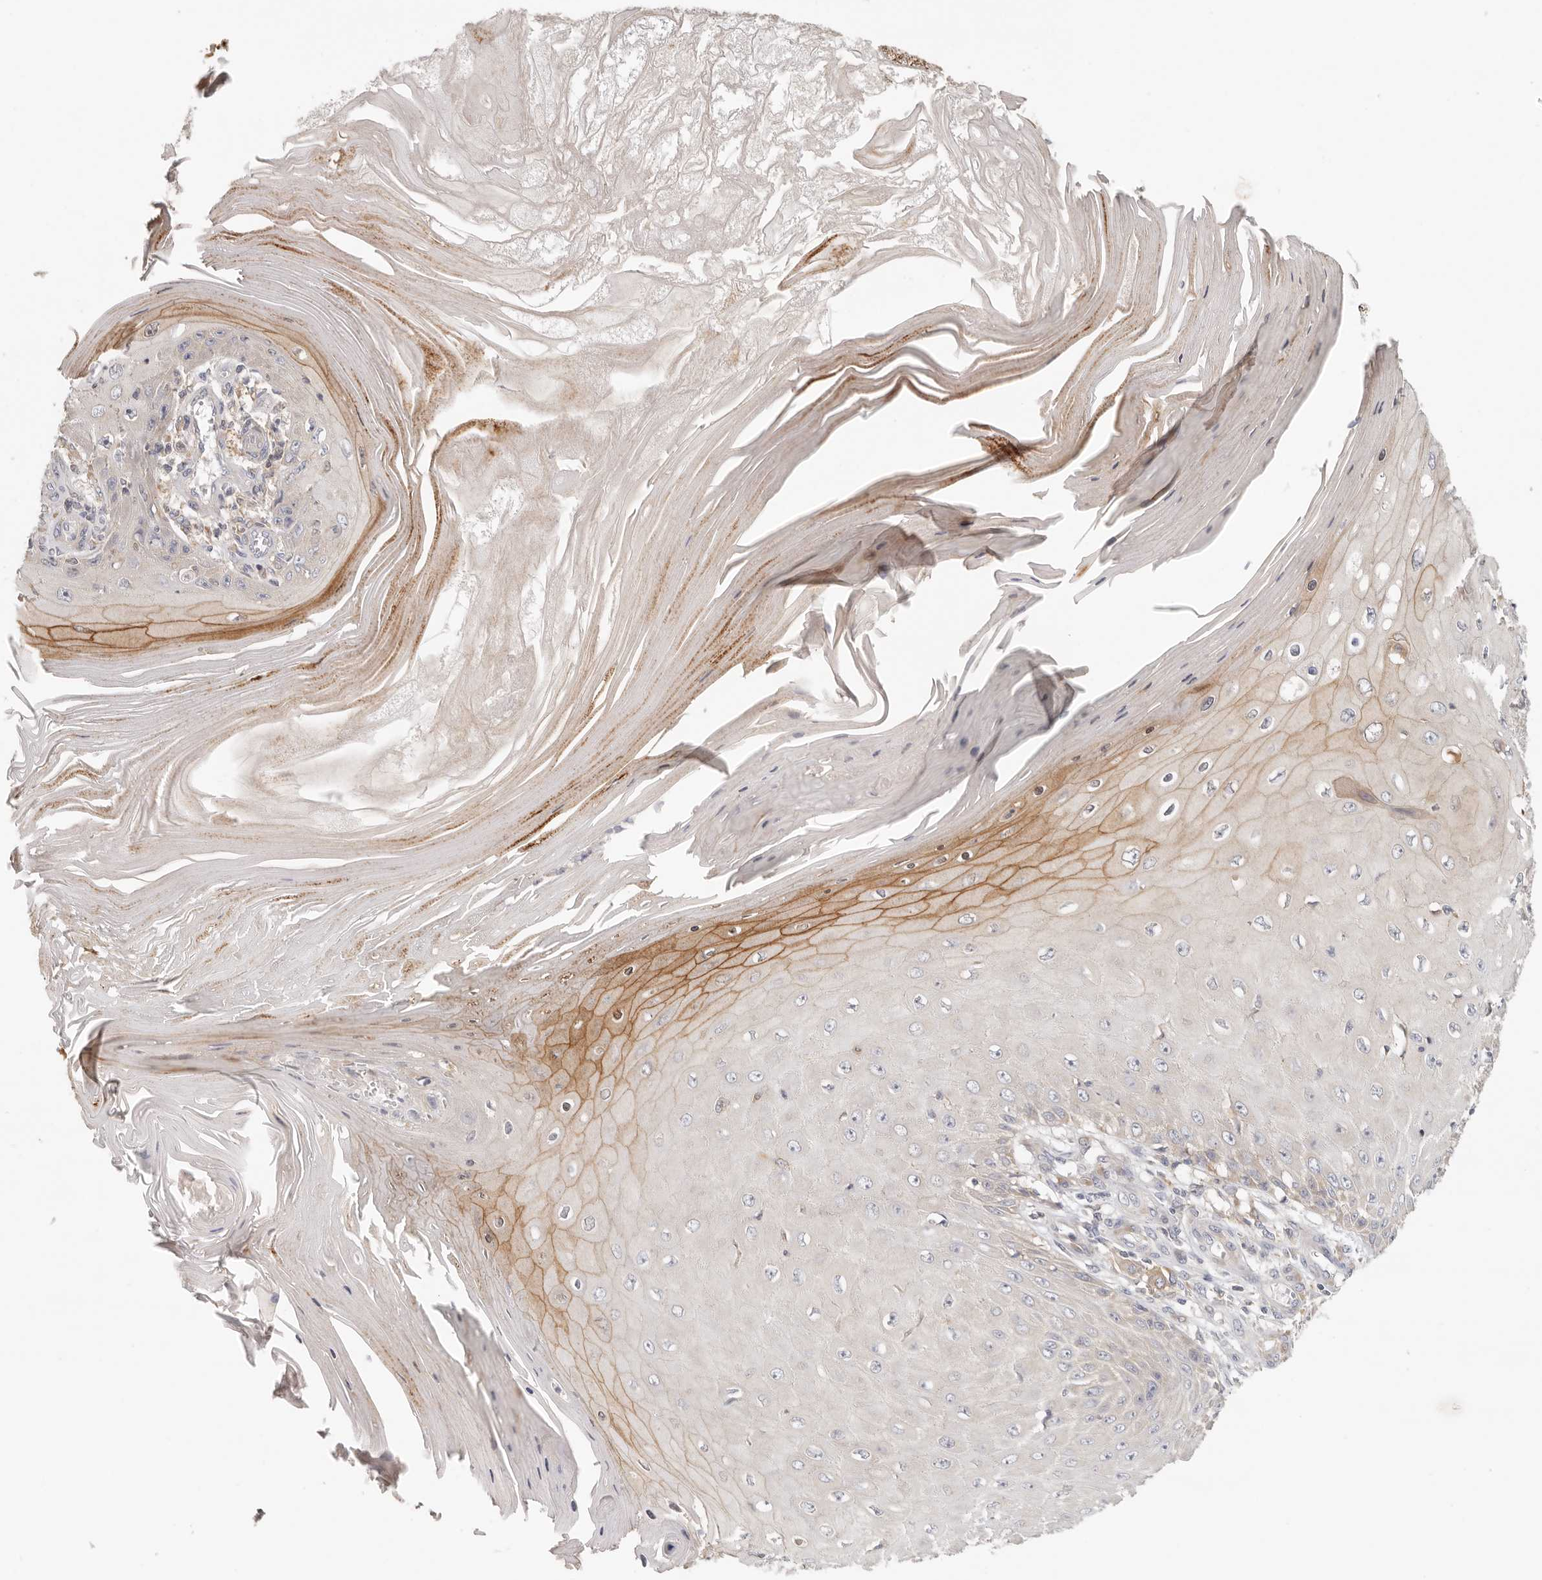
{"staining": {"intensity": "moderate", "quantity": "<25%", "location": "cytoplasmic/membranous"}, "tissue": "skin cancer", "cell_type": "Tumor cells", "image_type": "cancer", "snomed": [{"axis": "morphology", "description": "Squamous cell carcinoma, NOS"}, {"axis": "topography", "description": "Skin"}], "caption": "Protein staining of skin cancer (squamous cell carcinoma) tissue demonstrates moderate cytoplasmic/membranous staining in about <25% of tumor cells. (brown staining indicates protein expression, while blue staining denotes nuclei).", "gene": "ANXA9", "patient": {"sex": "female", "age": 73}}